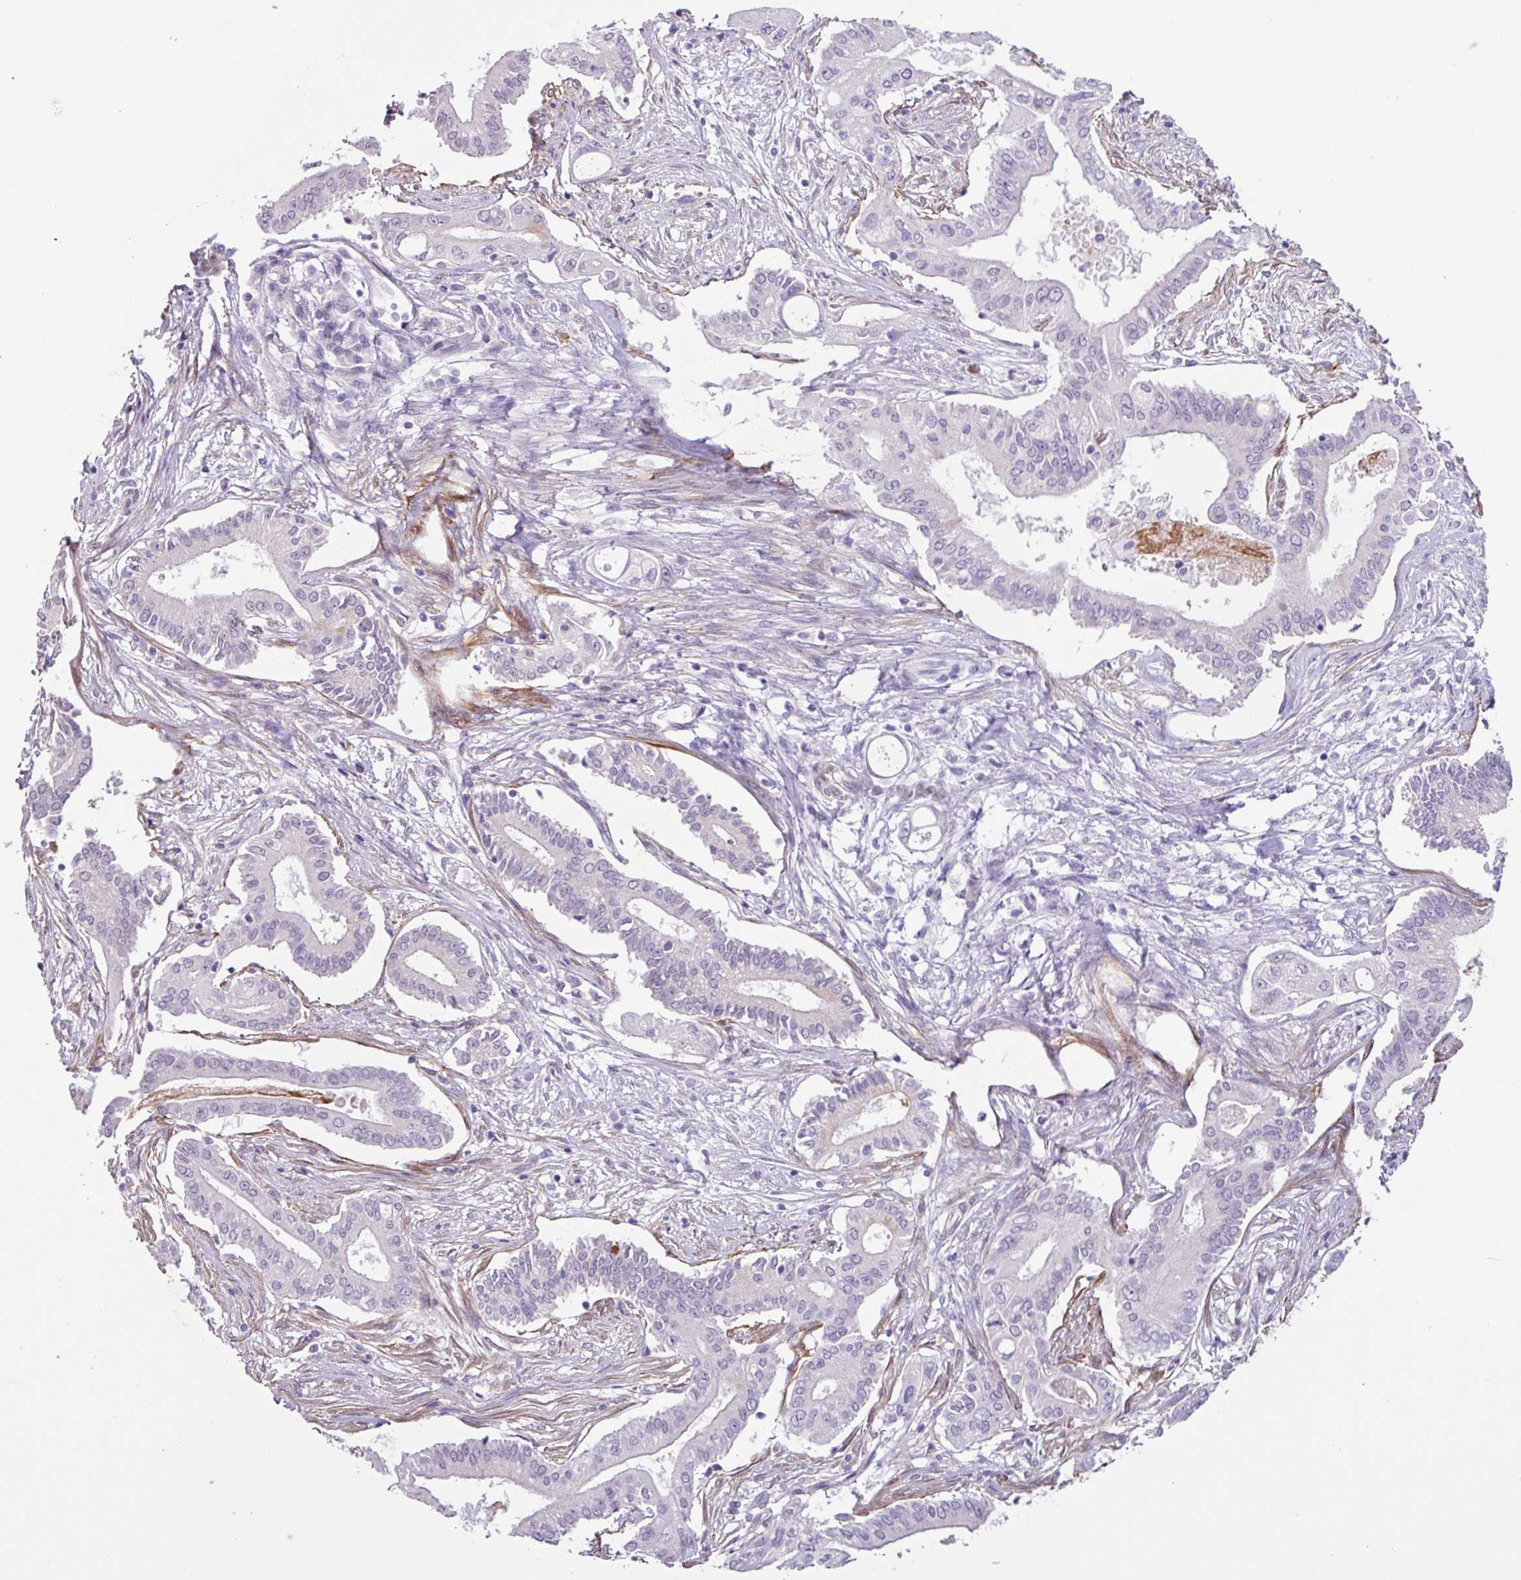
{"staining": {"intensity": "negative", "quantity": "none", "location": "none"}, "tissue": "pancreatic cancer", "cell_type": "Tumor cells", "image_type": "cancer", "snomed": [{"axis": "morphology", "description": "Adenocarcinoma, NOS"}, {"axis": "topography", "description": "Pancreas"}], "caption": "There is no significant staining in tumor cells of pancreatic cancer.", "gene": "OTX1", "patient": {"sex": "female", "age": 68}}